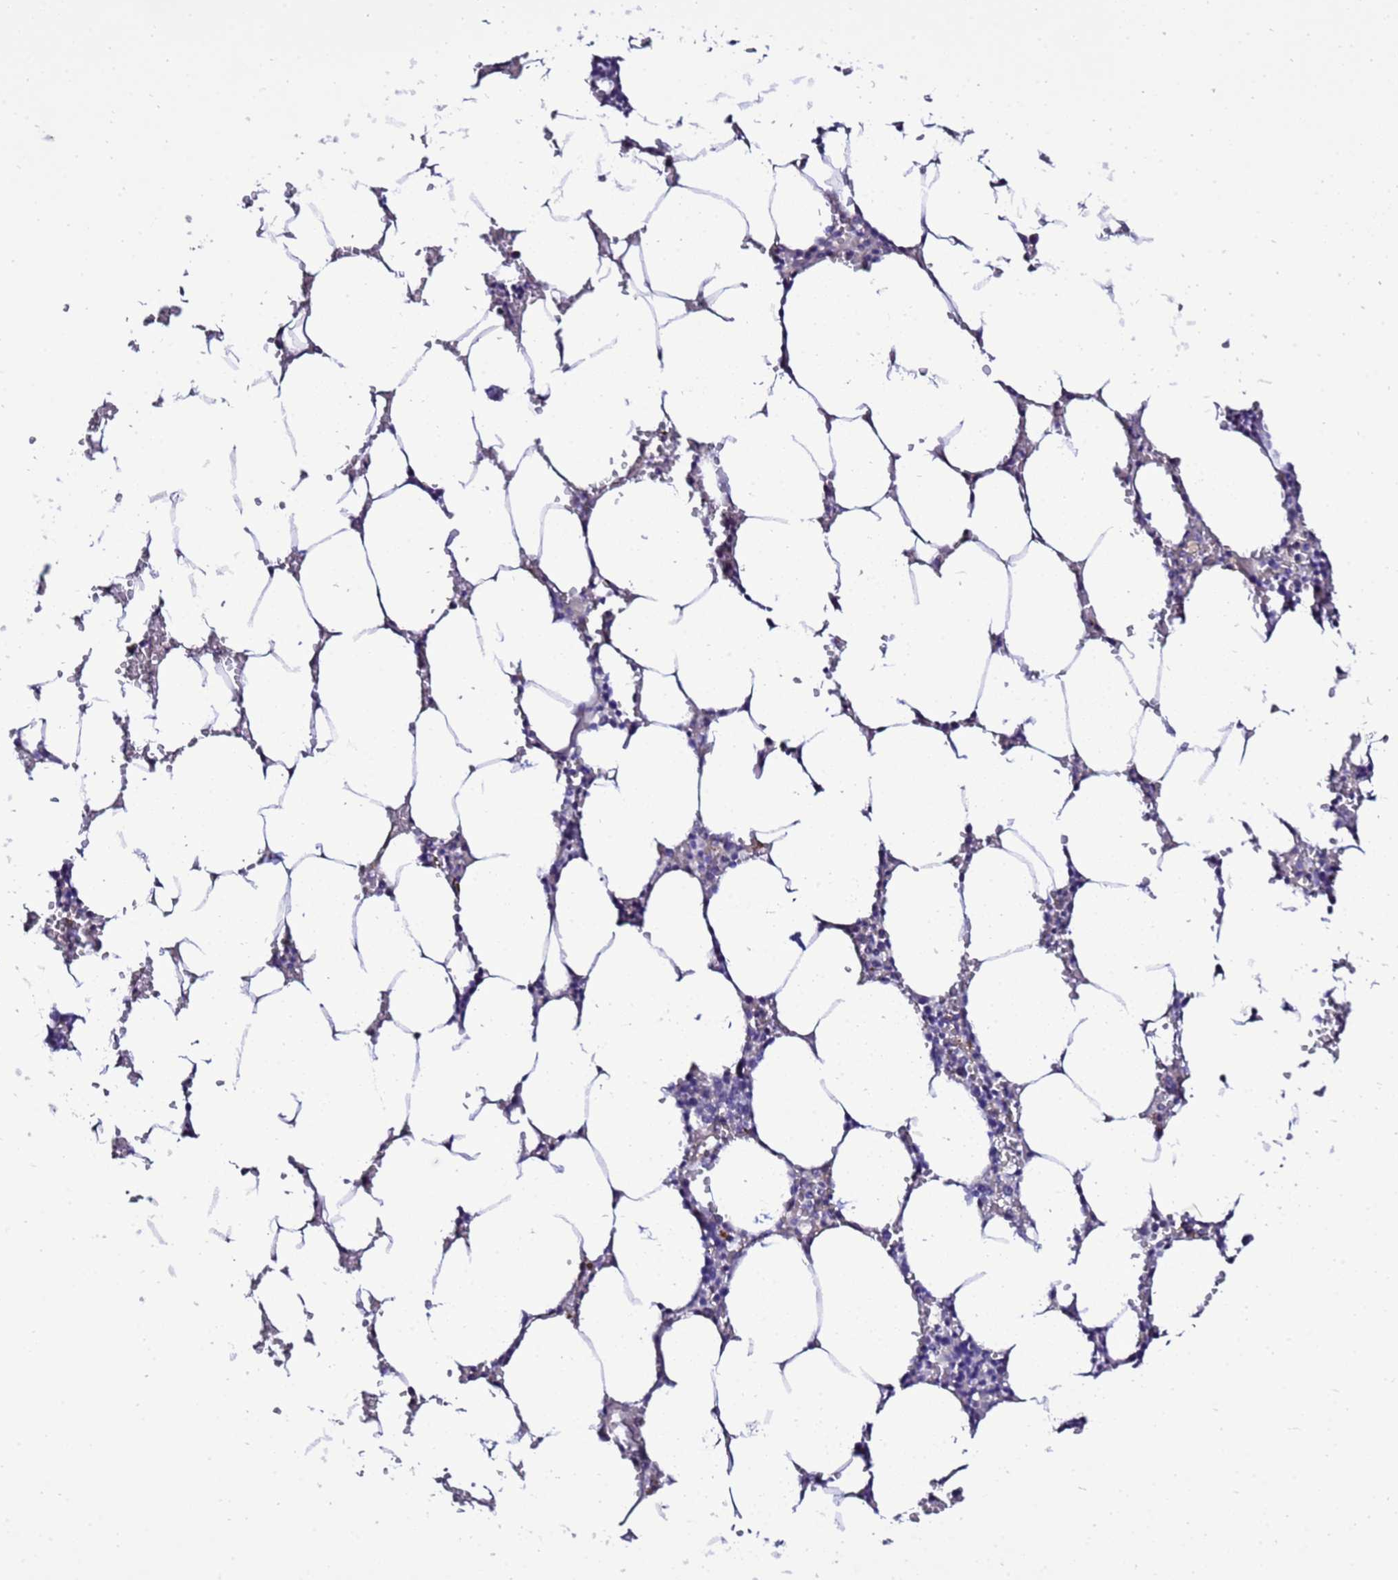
{"staining": {"intensity": "negative", "quantity": "none", "location": "none"}, "tissue": "bone marrow", "cell_type": "Hematopoietic cells", "image_type": "normal", "snomed": [{"axis": "morphology", "description": "Normal tissue, NOS"}, {"axis": "topography", "description": "Bone marrow"}], "caption": "The micrograph shows no staining of hematopoietic cells in normal bone marrow.", "gene": "GZF1", "patient": {"sex": "male", "age": 70}}